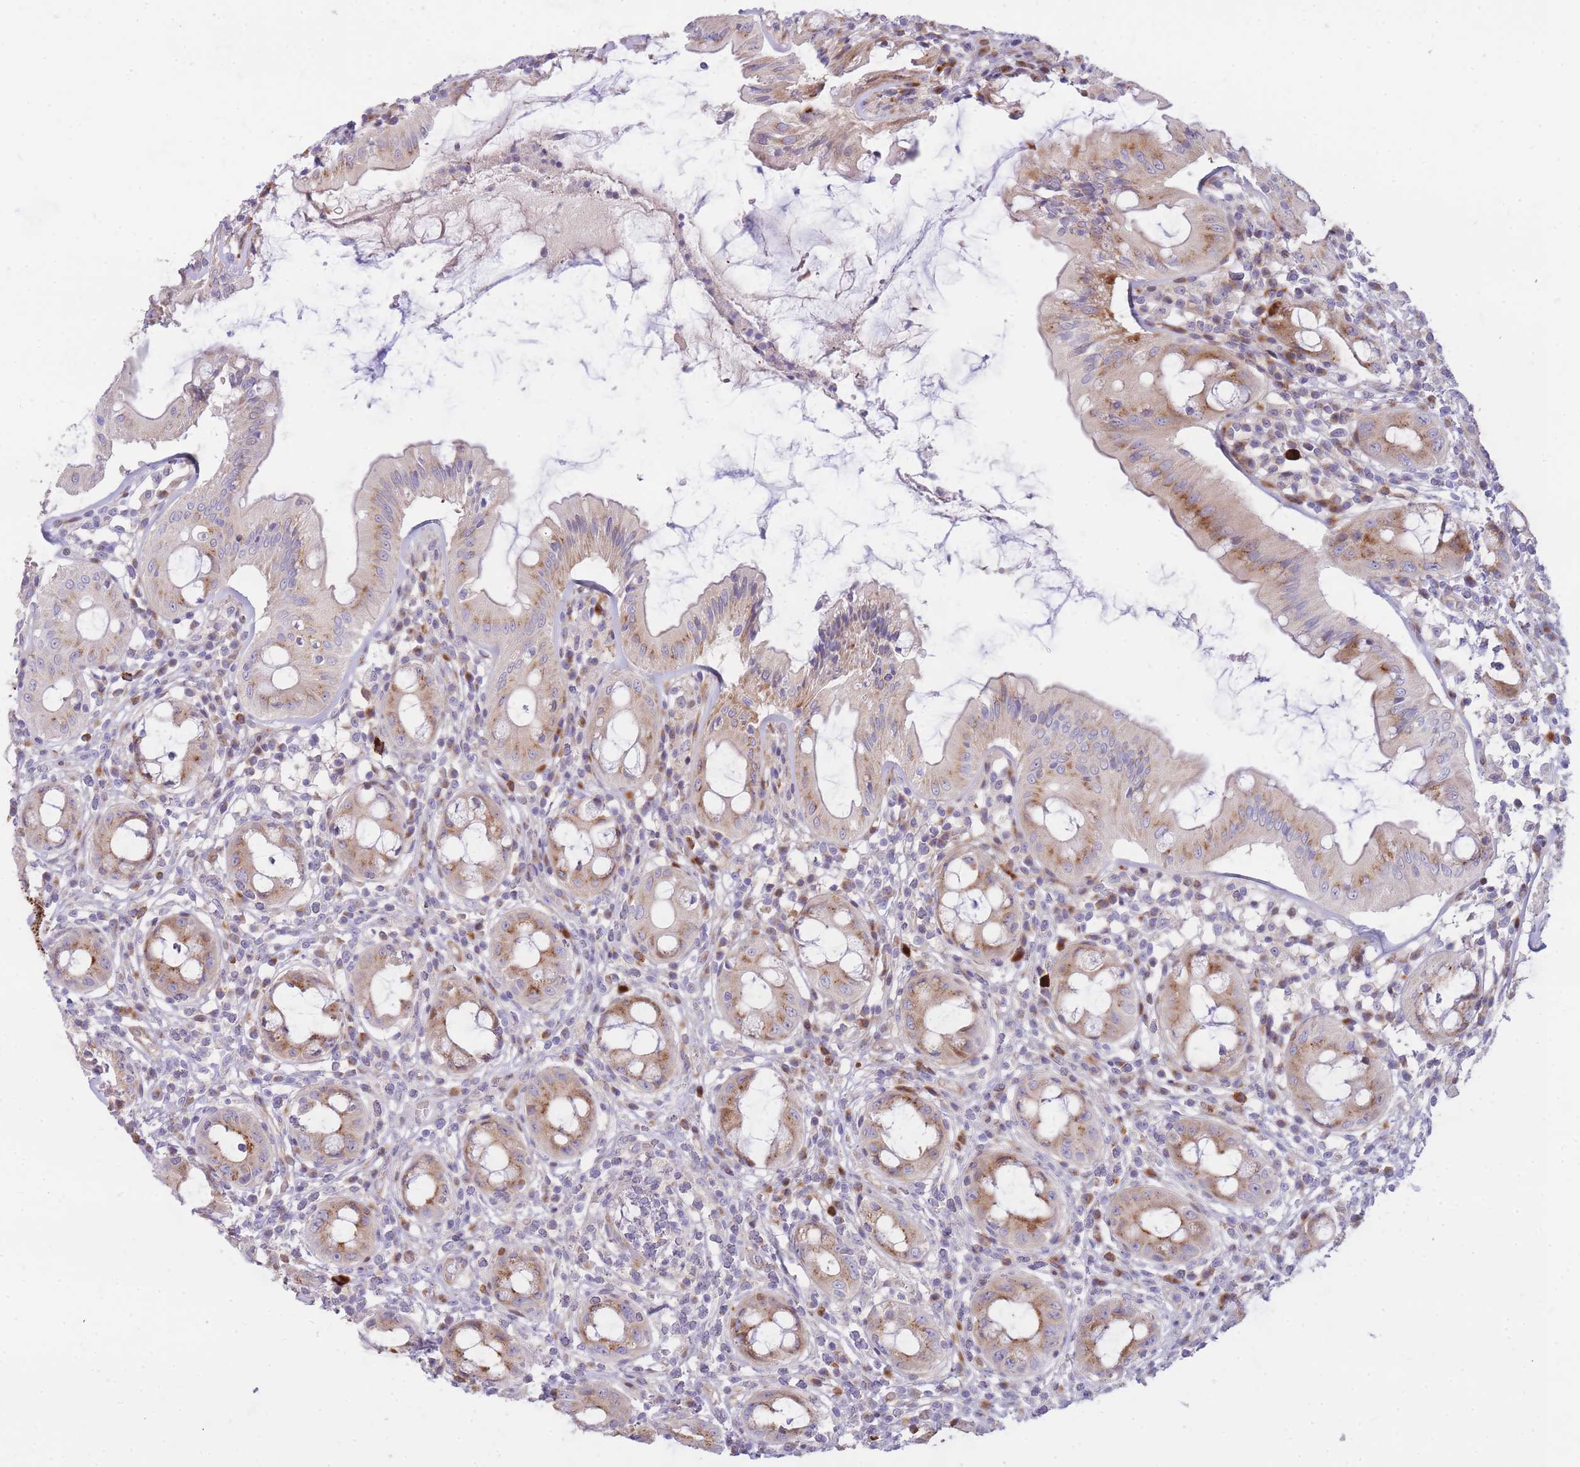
{"staining": {"intensity": "strong", "quantity": "25%-75%", "location": "cytoplasmic/membranous"}, "tissue": "rectum", "cell_type": "Glandular cells", "image_type": "normal", "snomed": [{"axis": "morphology", "description": "Normal tissue, NOS"}, {"axis": "topography", "description": "Rectum"}], "caption": "An image showing strong cytoplasmic/membranous expression in approximately 25%-75% of glandular cells in normal rectum, as visualized by brown immunohistochemical staining.", "gene": "ATP5MC2", "patient": {"sex": "female", "age": 57}}